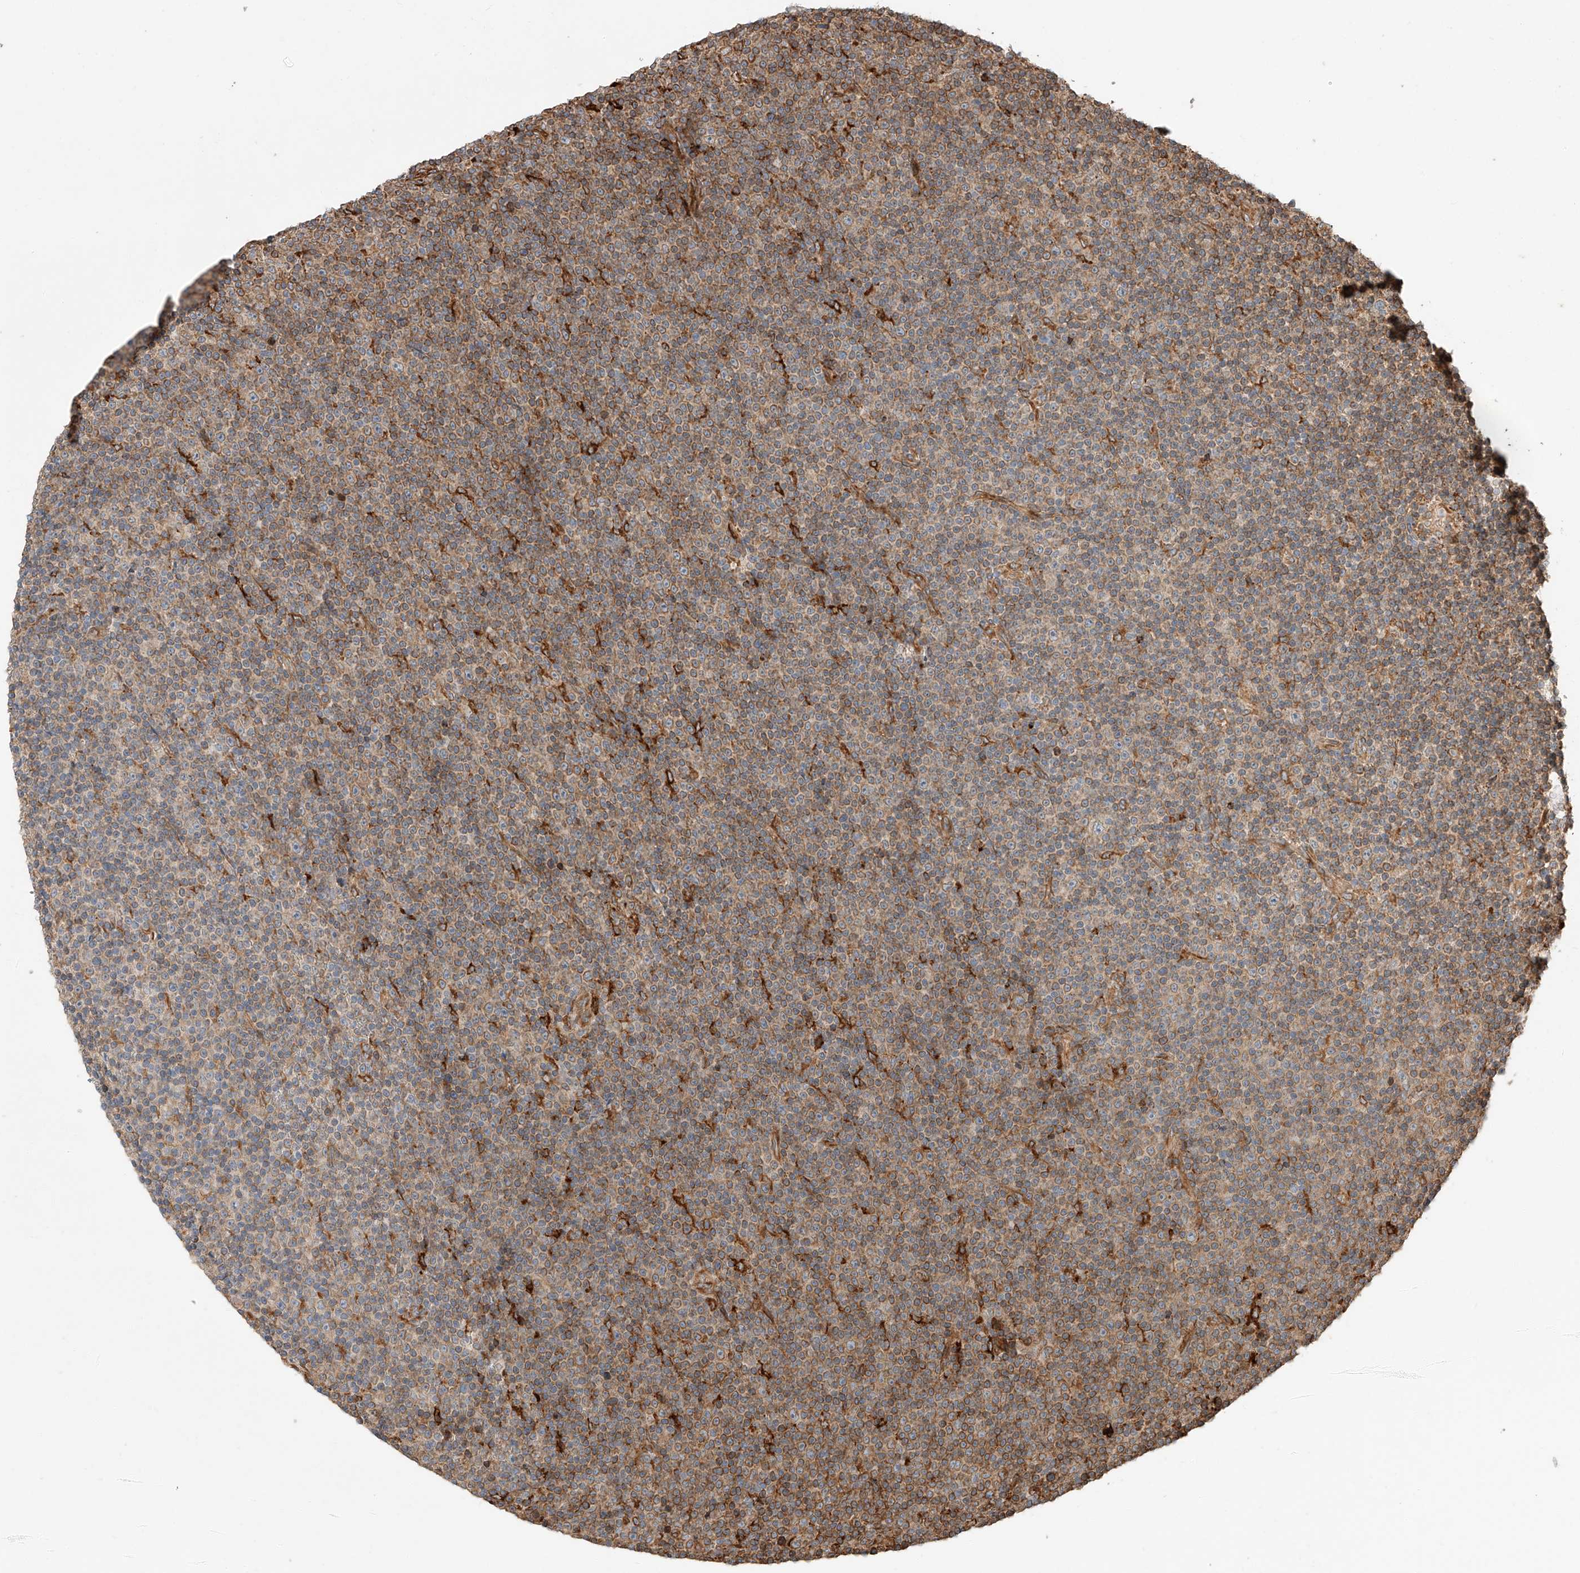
{"staining": {"intensity": "weak", "quantity": ">75%", "location": "cytoplasmic/membranous"}, "tissue": "lymphoma", "cell_type": "Tumor cells", "image_type": "cancer", "snomed": [{"axis": "morphology", "description": "Malignant lymphoma, non-Hodgkin's type, Low grade"}, {"axis": "topography", "description": "Lymph node"}], "caption": "Immunohistochemistry micrograph of neoplastic tissue: human lymphoma stained using immunohistochemistry (IHC) shows low levels of weak protein expression localized specifically in the cytoplasmic/membranous of tumor cells, appearing as a cytoplasmic/membranous brown color.", "gene": "ZNF84", "patient": {"sex": "female", "age": 67}}